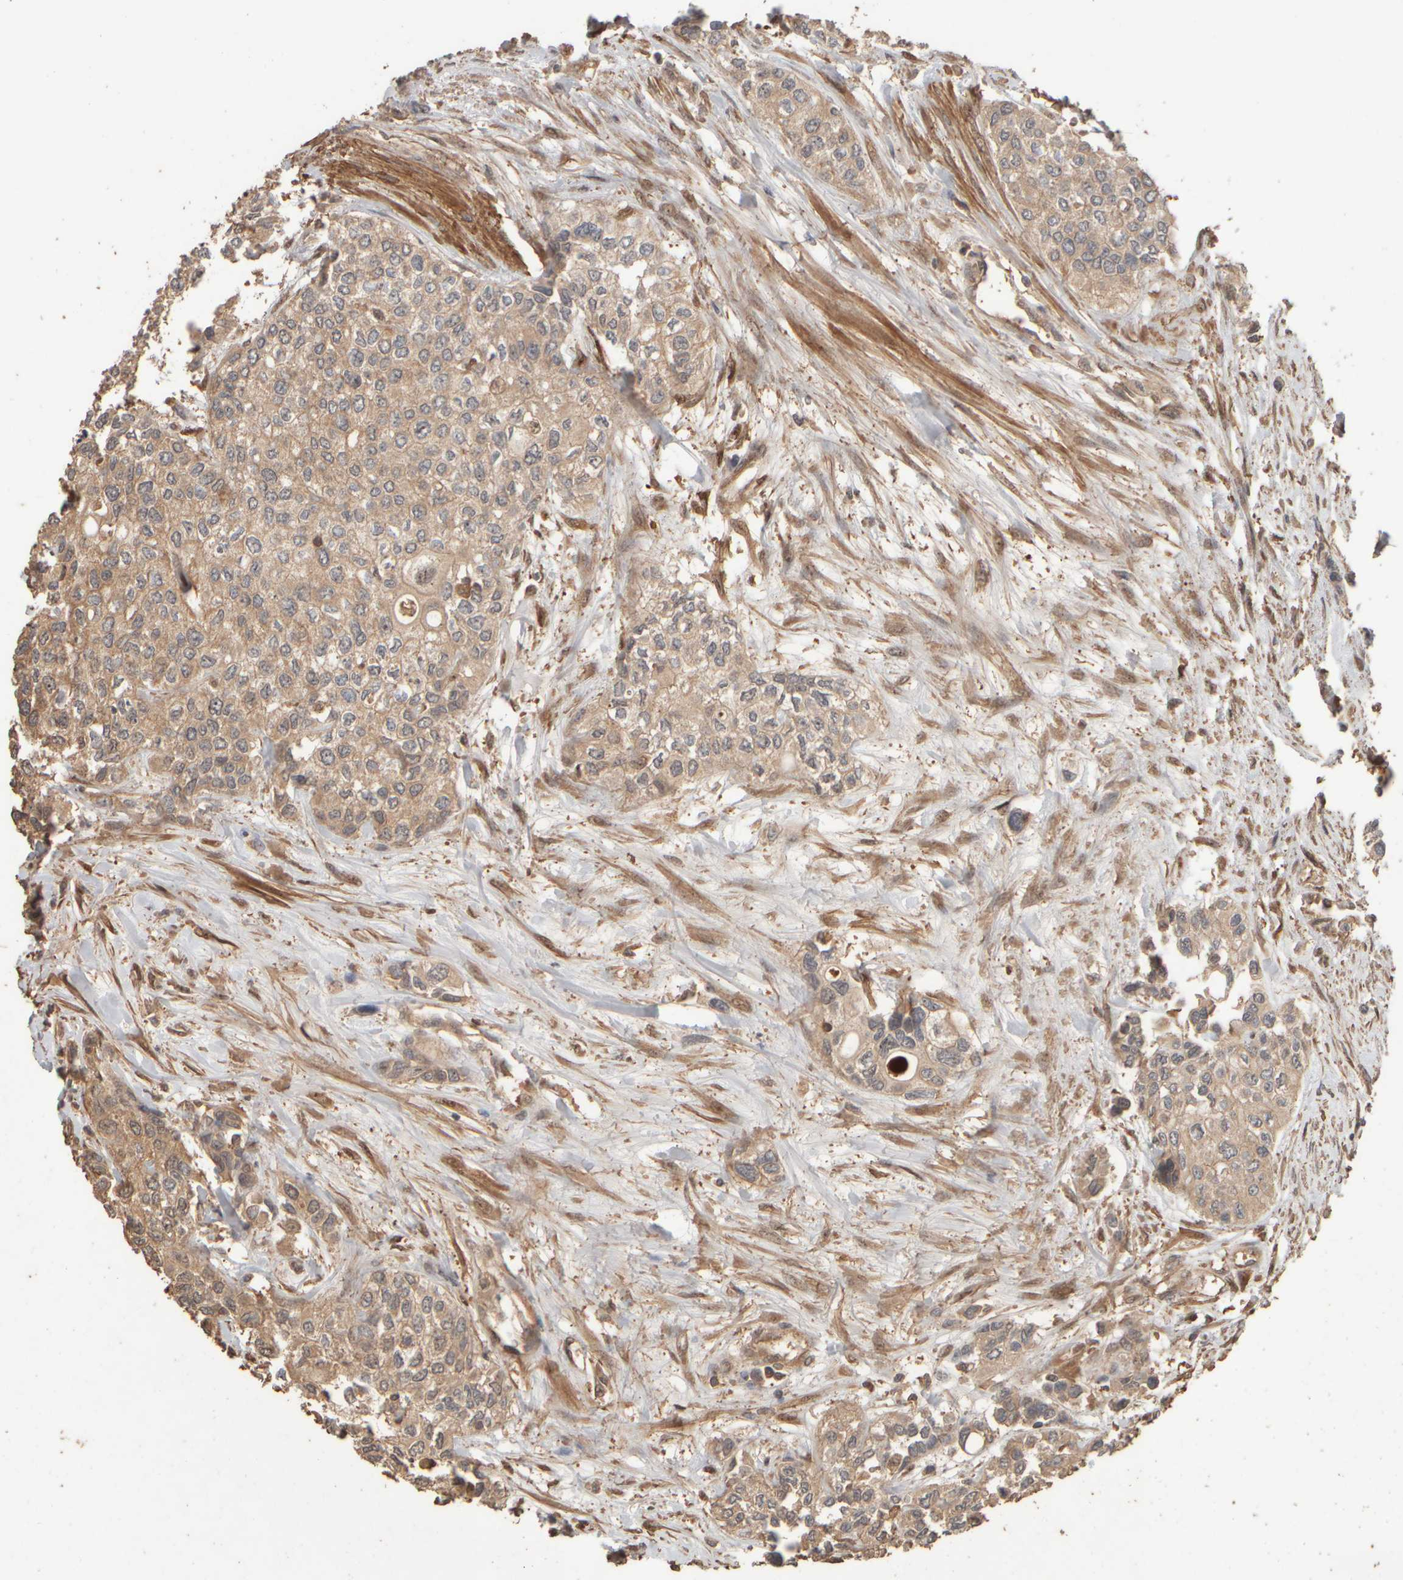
{"staining": {"intensity": "moderate", "quantity": ">75%", "location": "cytoplasmic/membranous,nuclear"}, "tissue": "urothelial cancer", "cell_type": "Tumor cells", "image_type": "cancer", "snomed": [{"axis": "morphology", "description": "Urothelial carcinoma, High grade"}, {"axis": "topography", "description": "Urinary bladder"}], "caption": "Moderate cytoplasmic/membranous and nuclear positivity is seen in about >75% of tumor cells in urothelial carcinoma (high-grade). Immunohistochemistry (ihc) stains the protein of interest in brown and the nuclei are stained blue.", "gene": "SPHK1", "patient": {"sex": "female", "age": 56}}